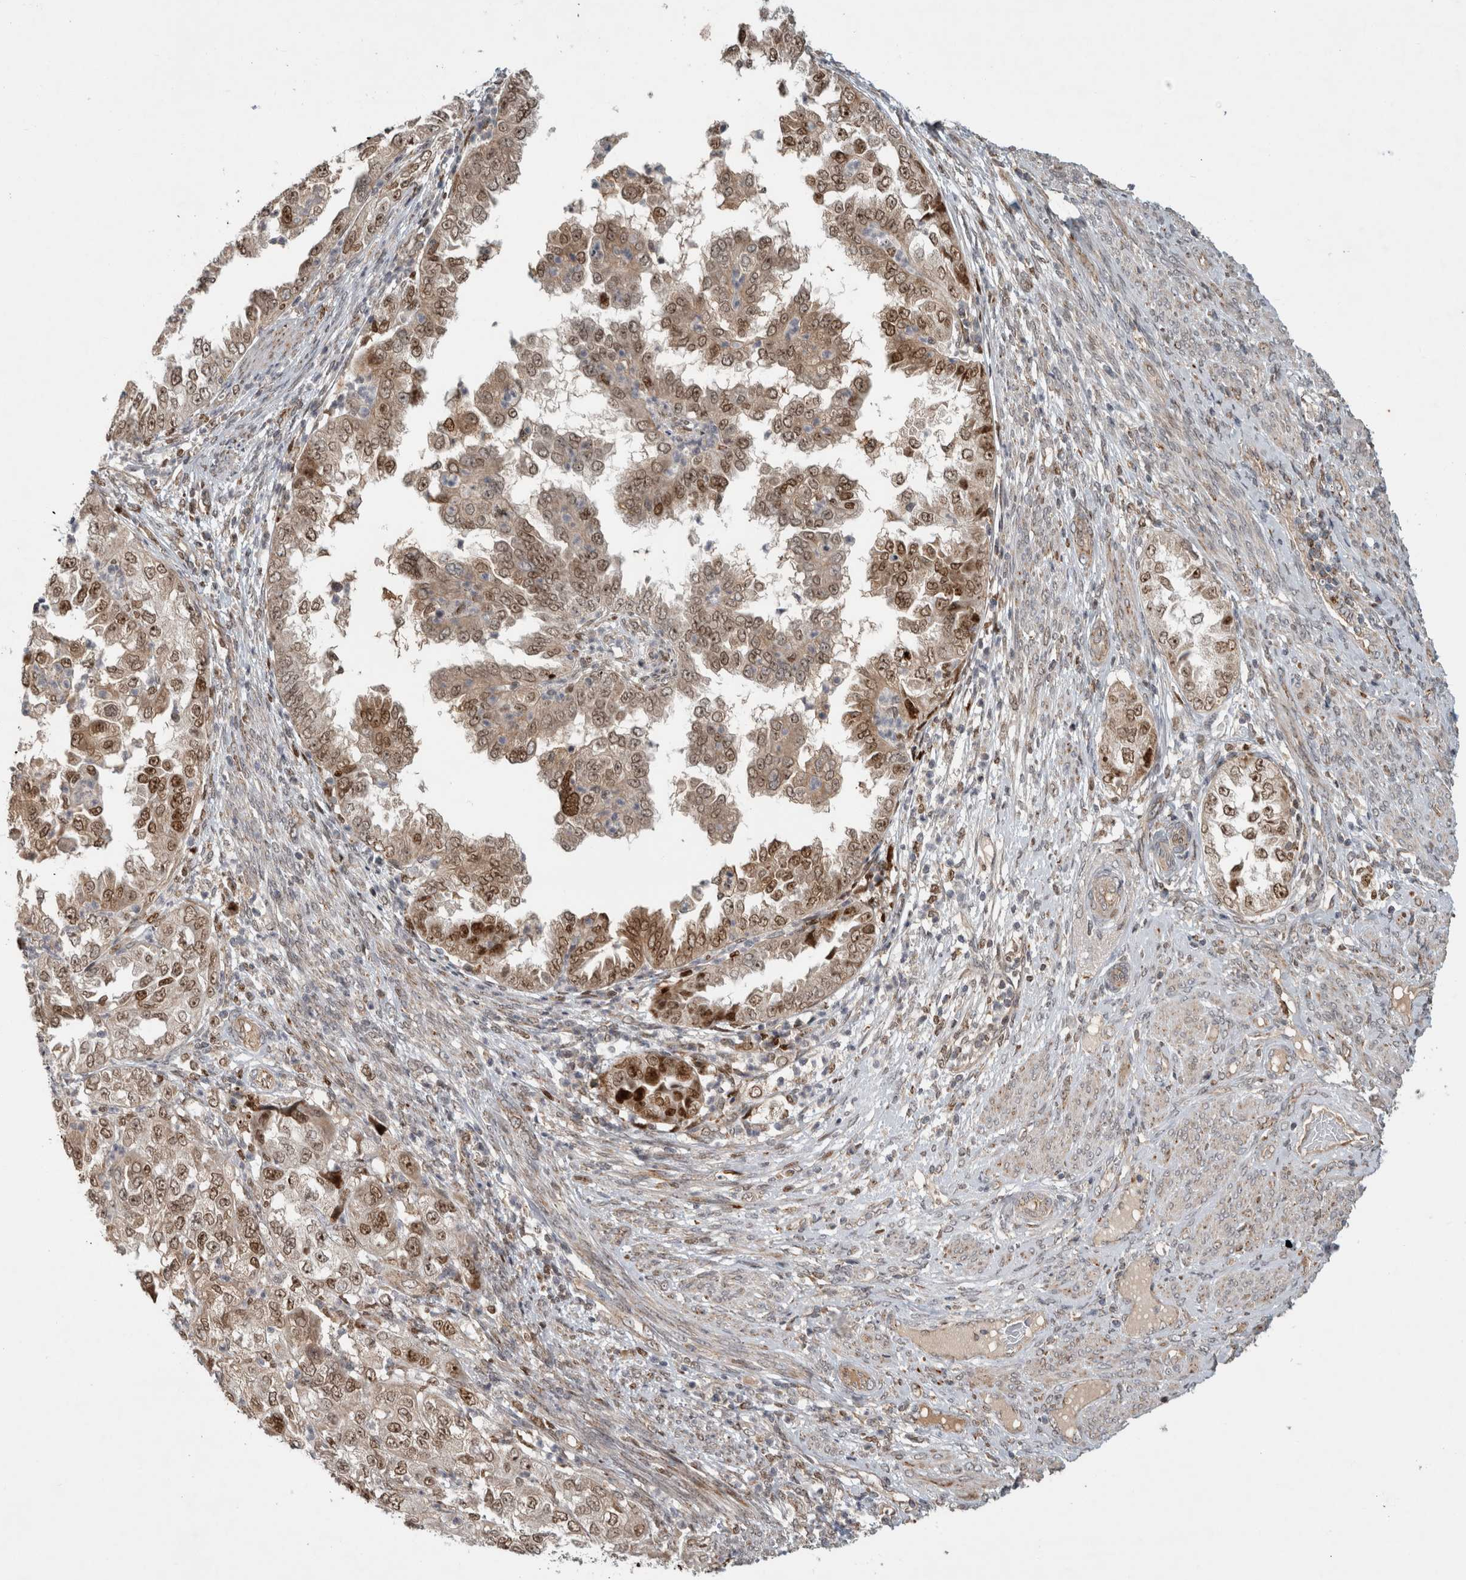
{"staining": {"intensity": "weak", "quantity": ">75%", "location": "cytoplasmic/membranous,nuclear"}, "tissue": "endometrial cancer", "cell_type": "Tumor cells", "image_type": "cancer", "snomed": [{"axis": "morphology", "description": "Adenocarcinoma, NOS"}, {"axis": "topography", "description": "Endometrium"}], "caption": "Endometrial cancer (adenocarcinoma) was stained to show a protein in brown. There is low levels of weak cytoplasmic/membranous and nuclear positivity in approximately >75% of tumor cells.", "gene": "INSRR", "patient": {"sex": "female", "age": 85}}